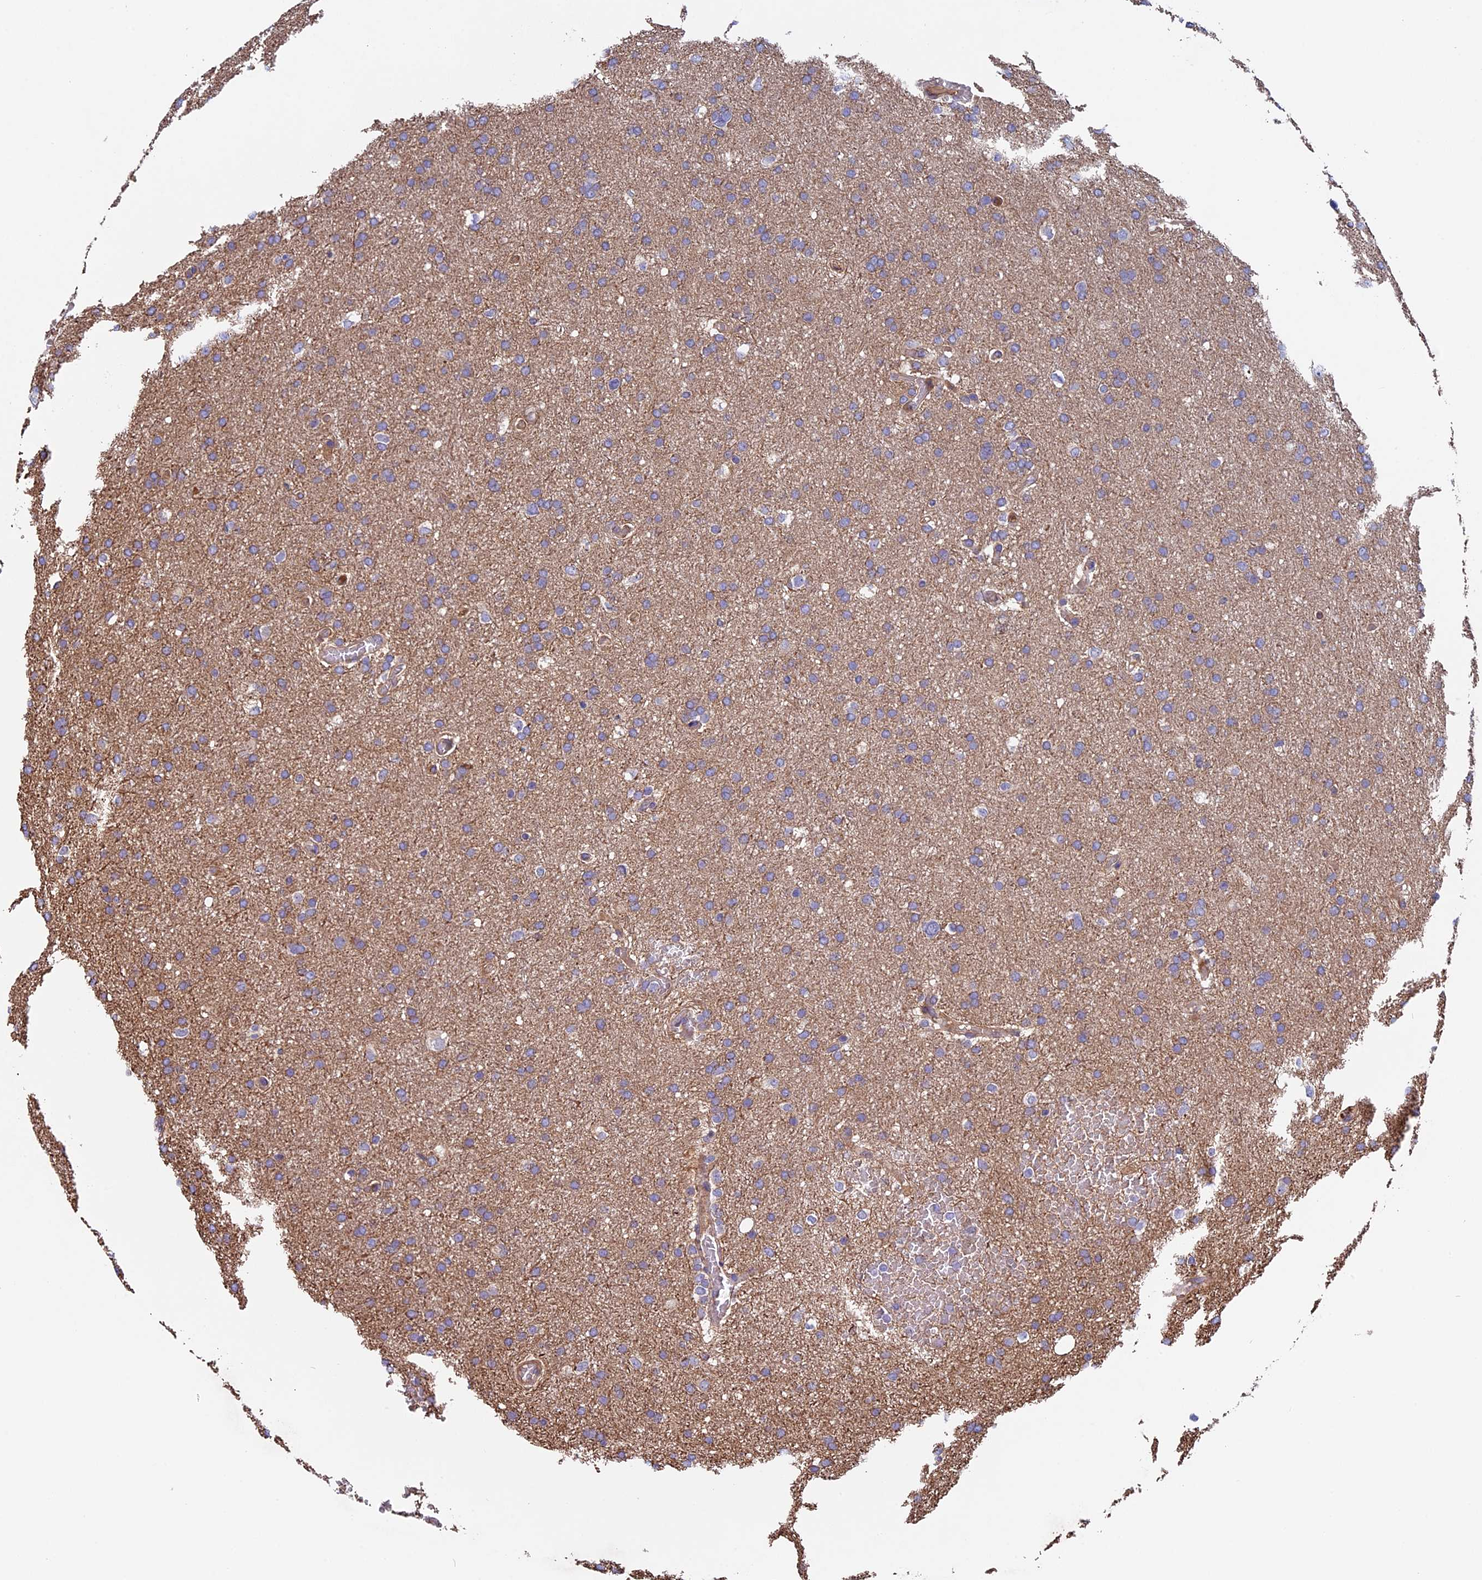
{"staining": {"intensity": "weak", "quantity": "<25%", "location": "cytoplasmic/membranous"}, "tissue": "glioma", "cell_type": "Tumor cells", "image_type": "cancer", "snomed": [{"axis": "morphology", "description": "Glioma, malignant, High grade"}, {"axis": "topography", "description": "Cerebral cortex"}], "caption": "Immunohistochemistry (IHC) of human glioma demonstrates no positivity in tumor cells.", "gene": "CCDC153", "patient": {"sex": "female", "age": 36}}